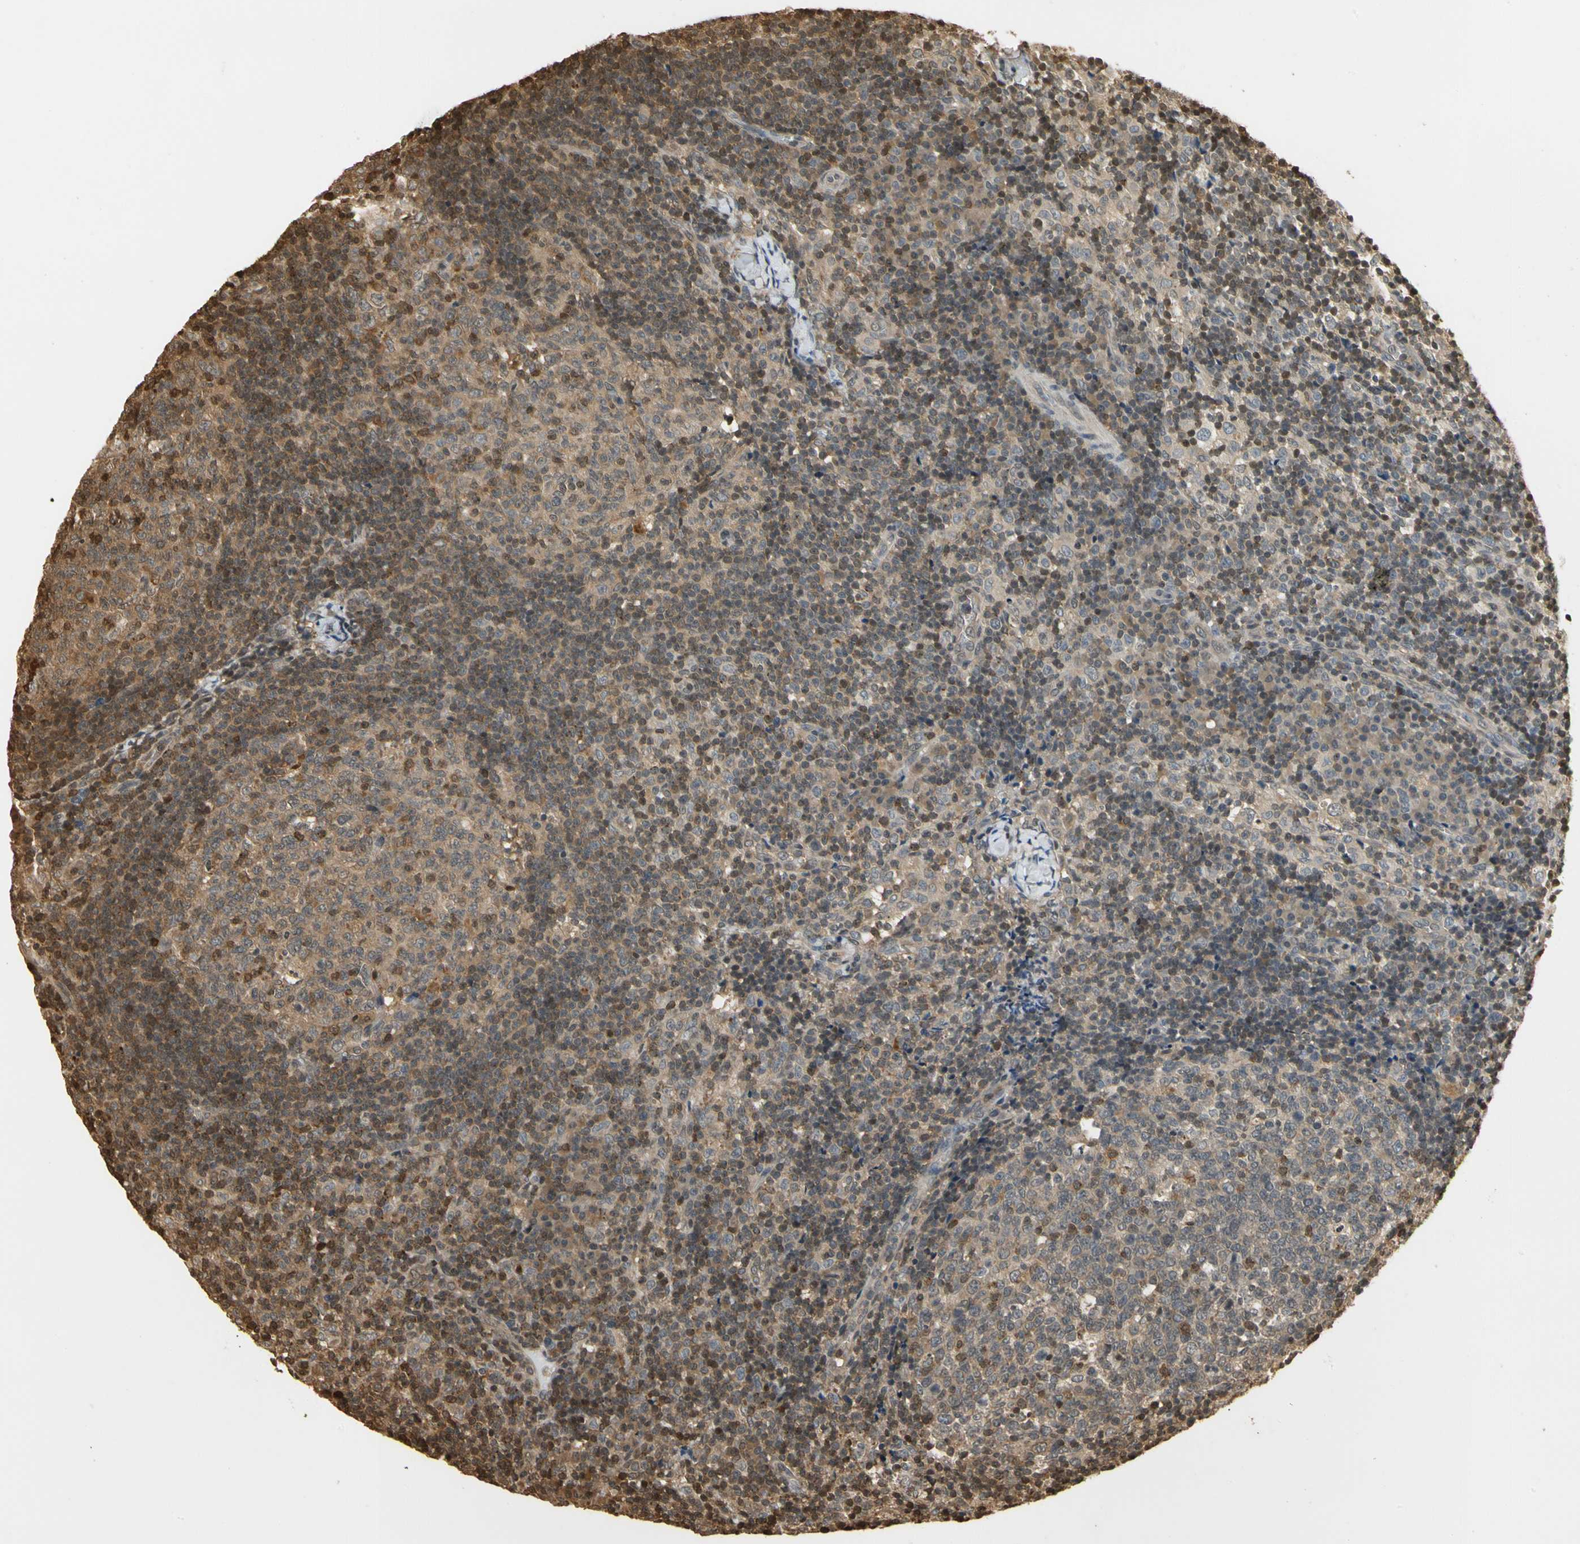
{"staining": {"intensity": "weak", "quantity": ">75%", "location": "cytoplasmic/membranous,nuclear"}, "tissue": "lymph node", "cell_type": "Germinal center cells", "image_type": "normal", "snomed": [{"axis": "morphology", "description": "Normal tissue, NOS"}, {"axis": "morphology", "description": "Inflammation, NOS"}, {"axis": "topography", "description": "Lymph node"}], "caption": "Immunohistochemical staining of unremarkable lymph node demonstrates >75% levels of weak cytoplasmic/membranous,nuclear protein positivity in about >75% of germinal center cells.", "gene": "SOD1", "patient": {"sex": "male", "age": 55}}